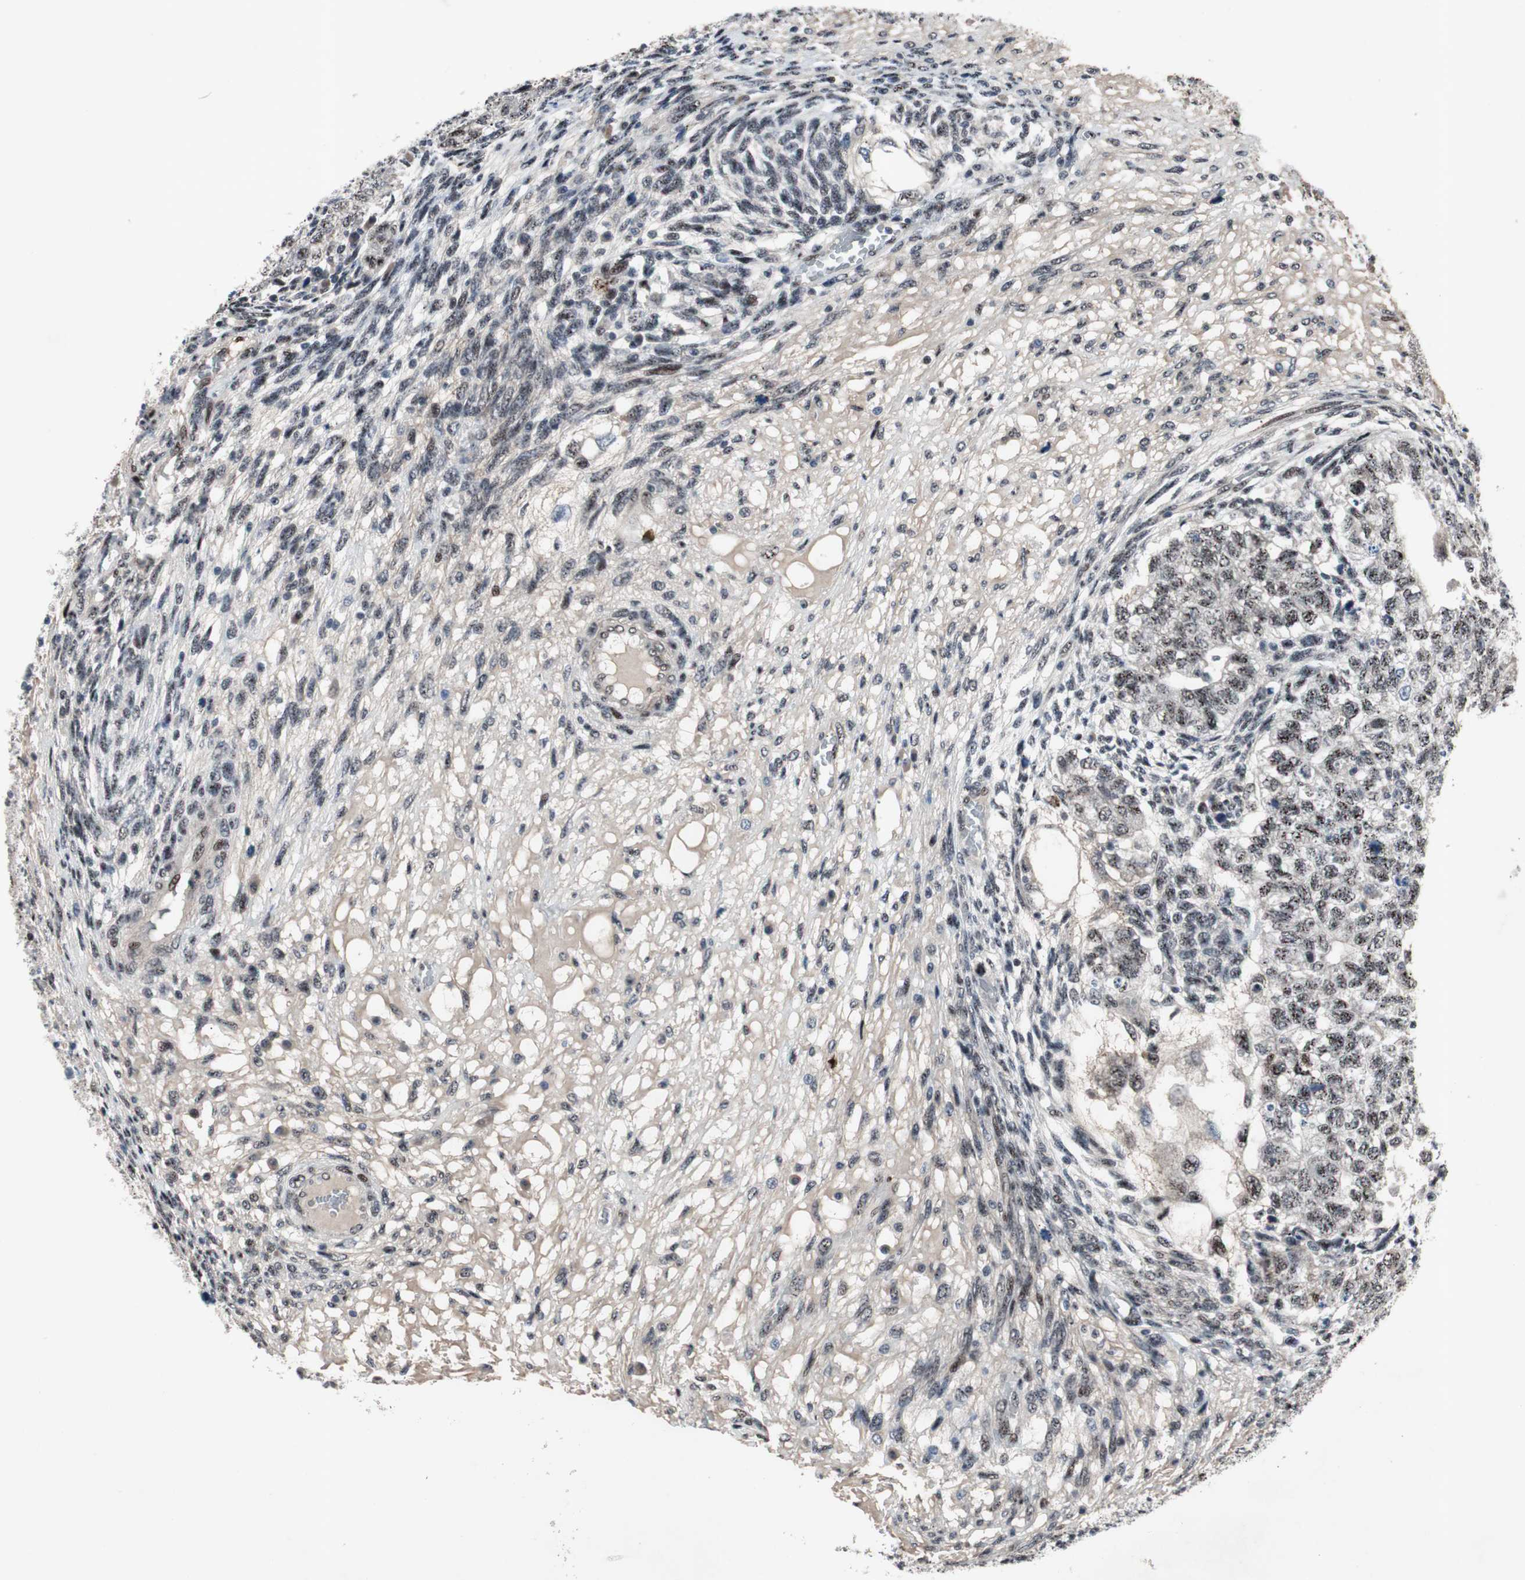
{"staining": {"intensity": "weak", "quantity": ">75%", "location": "nuclear"}, "tissue": "testis cancer", "cell_type": "Tumor cells", "image_type": "cancer", "snomed": [{"axis": "morphology", "description": "Normal tissue, NOS"}, {"axis": "morphology", "description": "Carcinoma, Embryonal, NOS"}, {"axis": "topography", "description": "Testis"}], "caption": "Immunohistochemical staining of embryonal carcinoma (testis) reveals weak nuclear protein positivity in approximately >75% of tumor cells.", "gene": "SOX7", "patient": {"sex": "male", "age": 36}}